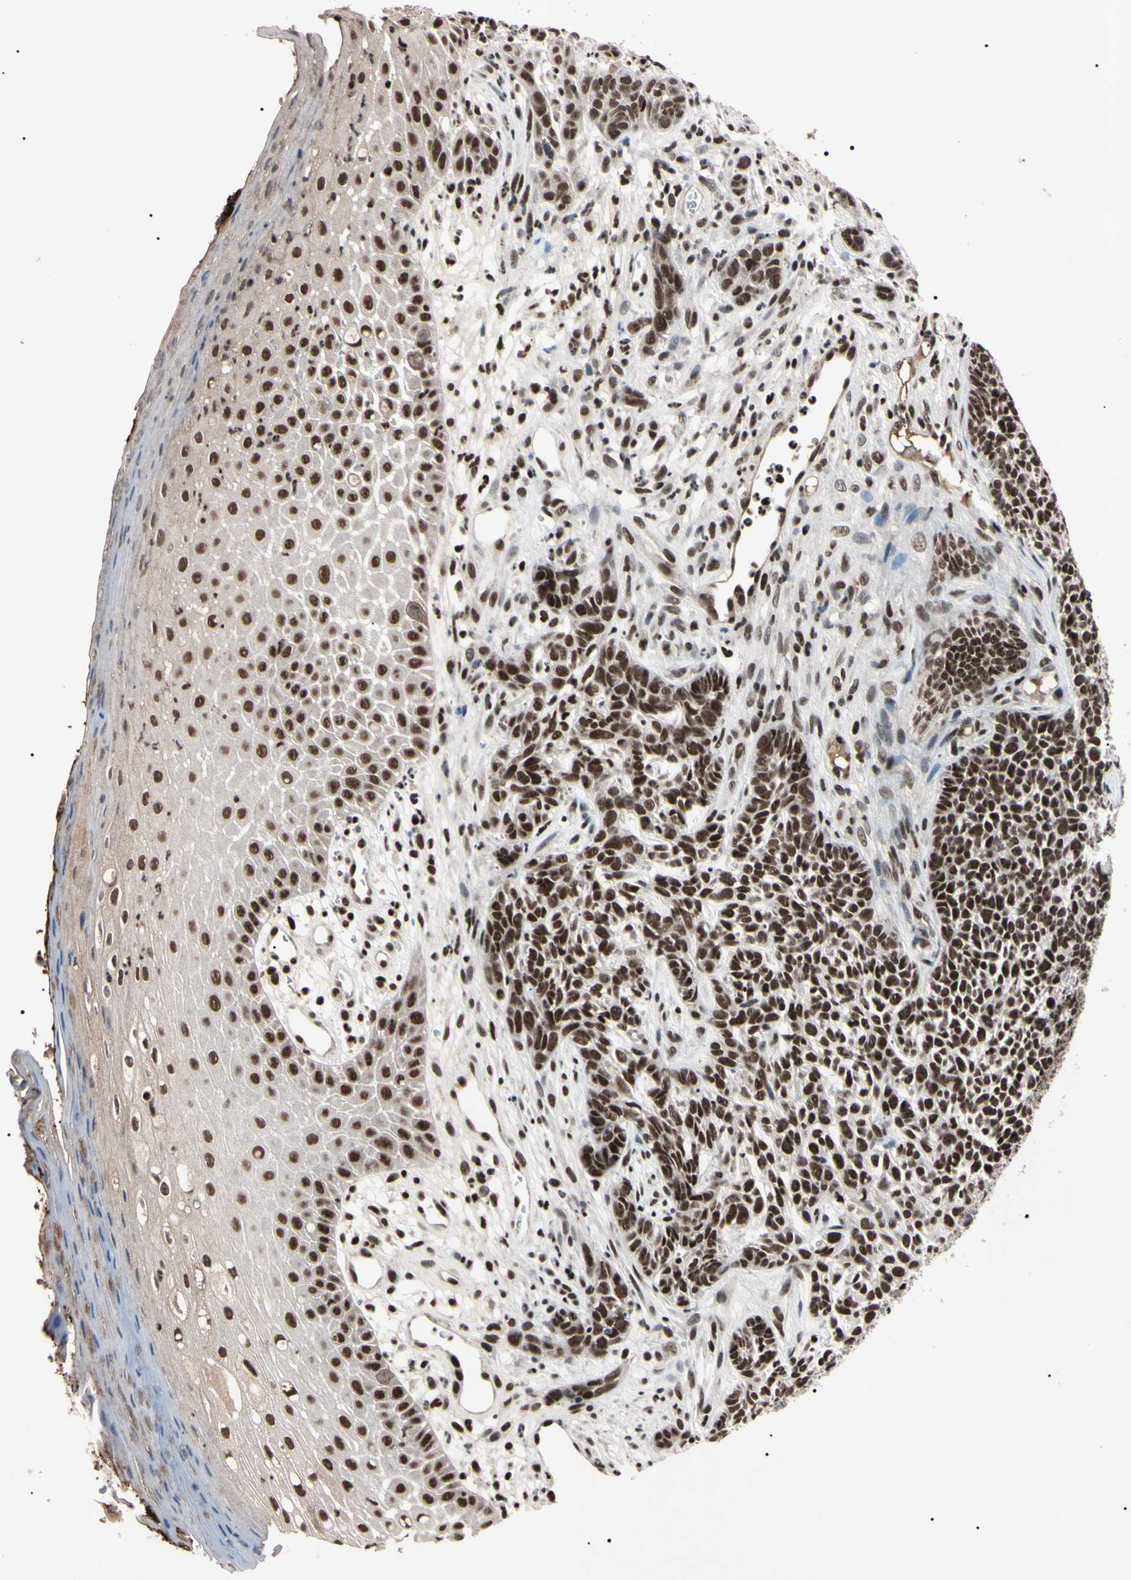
{"staining": {"intensity": "moderate", "quantity": ">75%", "location": "nuclear"}, "tissue": "skin cancer", "cell_type": "Tumor cells", "image_type": "cancer", "snomed": [{"axis": "morphology", "description": "Basal cell carcinoma"}, {"axis": "topography", "description": "Skin"}], "caption": "IHC staining of skin cancer (basal cell carcinoma), which exhibits medium levels of moderate nuclear positivity in approximately >75% of tumor cells indicating moderate nuclear protein expression. The staining was performed using DAB (3,3'-diaminobenzidine) (brown) for protein detection and nuclei were counterstained in hematoxylin (blue).", "gene": "YY1", "patient": {"sex": "female", "age": 84}}